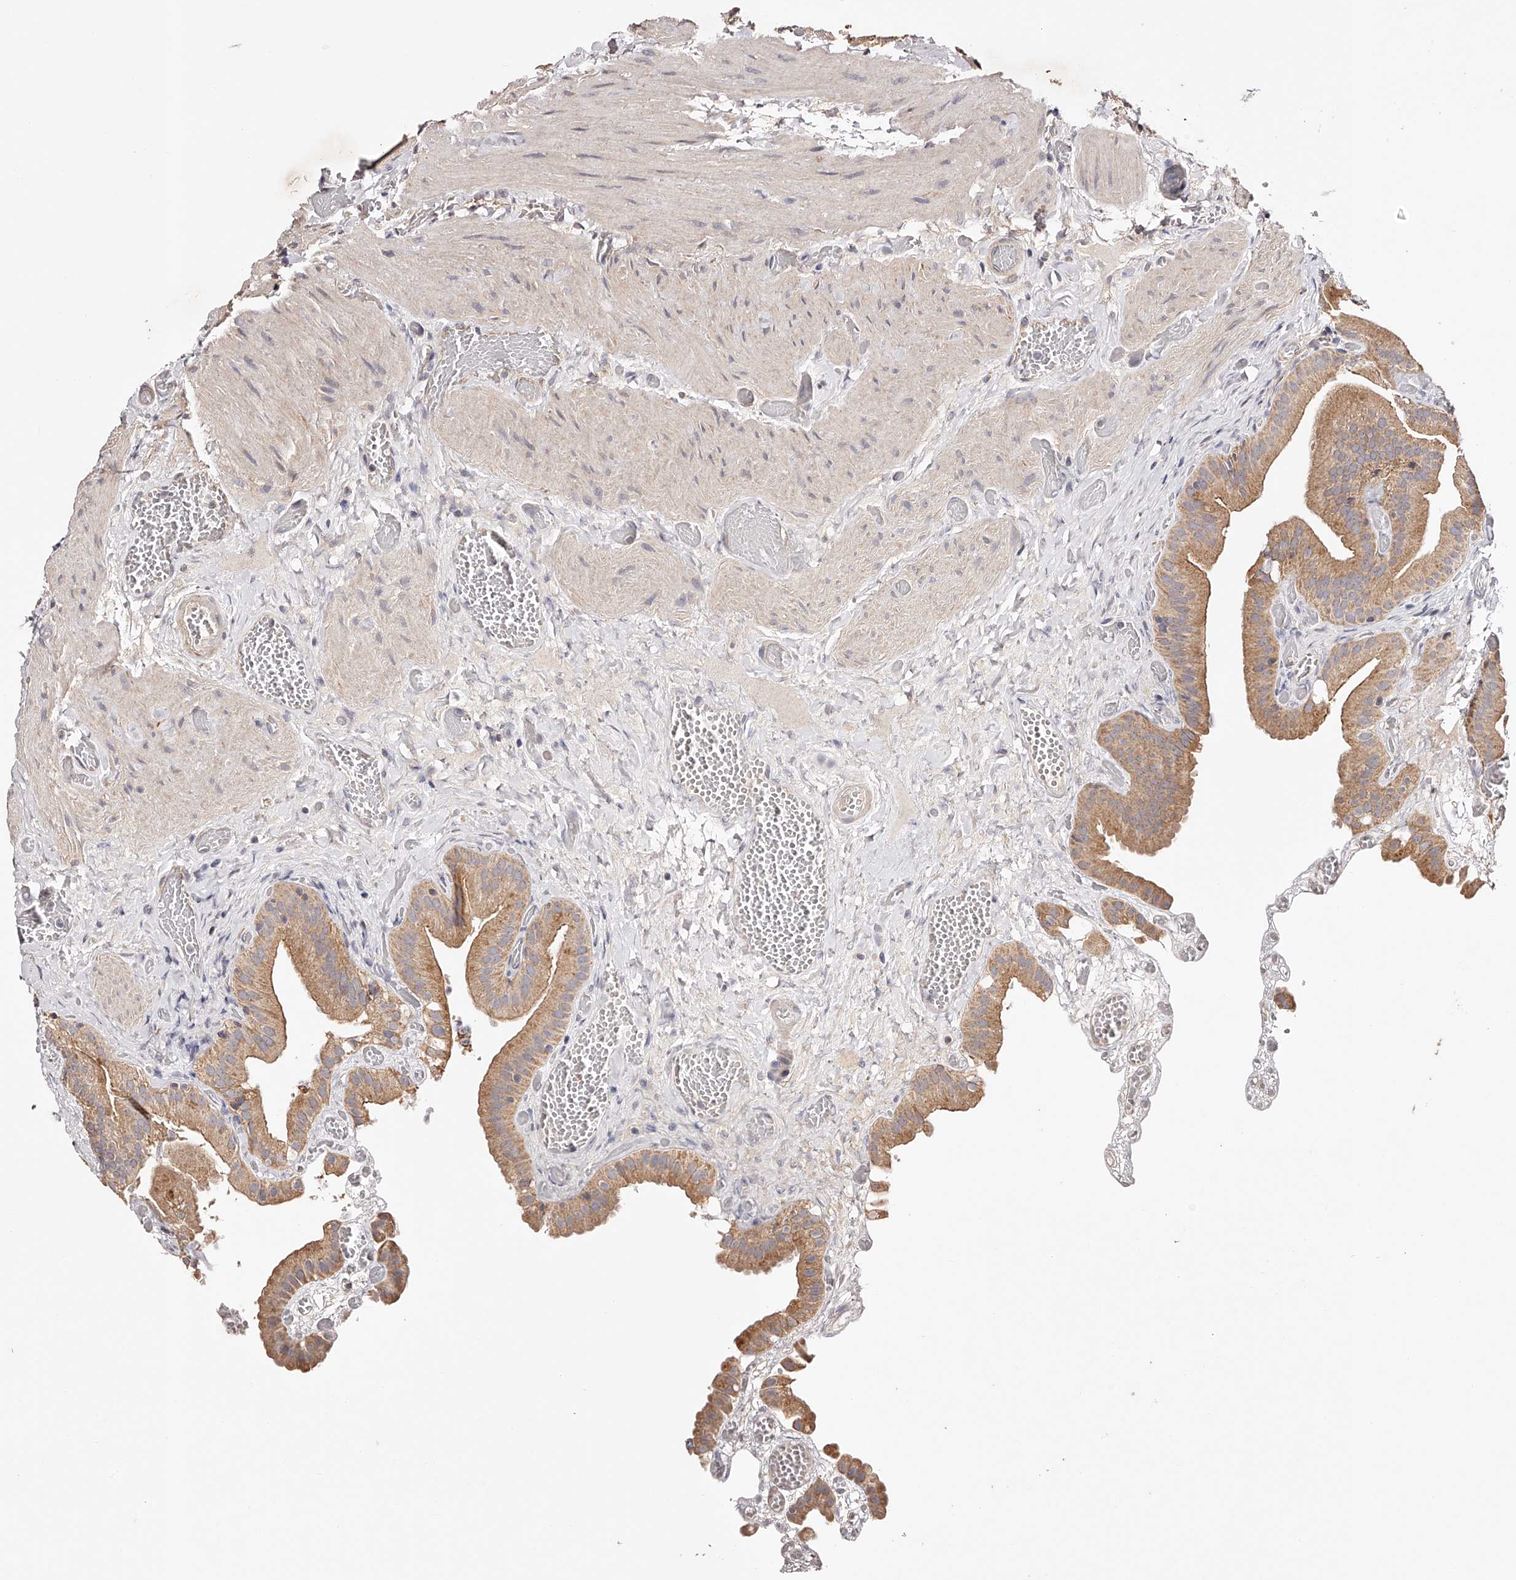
{"staining": {"intensity": "moderate", "quantity": ">75%", "location": "cytoplasmic/membranous"}, "tissue": "gallbladder", "cell_type": "Glandular cells", "image_type": "normal", "snomed": [{"axis": "morphology", "description": "Normal tissue, NOS"}, {"axis": "topography", "description": "Gallbladder"}], "caption": "DAB (3,3'-diaminobenzidine) immunohistochemical staining of normal human gallbladder demonstrates moderate cytoplasmic/membranous protein staining in approximately >75% of glandular cells. The protein of interest is stained brown, and the nuclei are stained in blue (DAB IHC with brightfield microscopy, high magnification).", "gene": "USP21", "patient": {"sex": "female", "age": 64}}